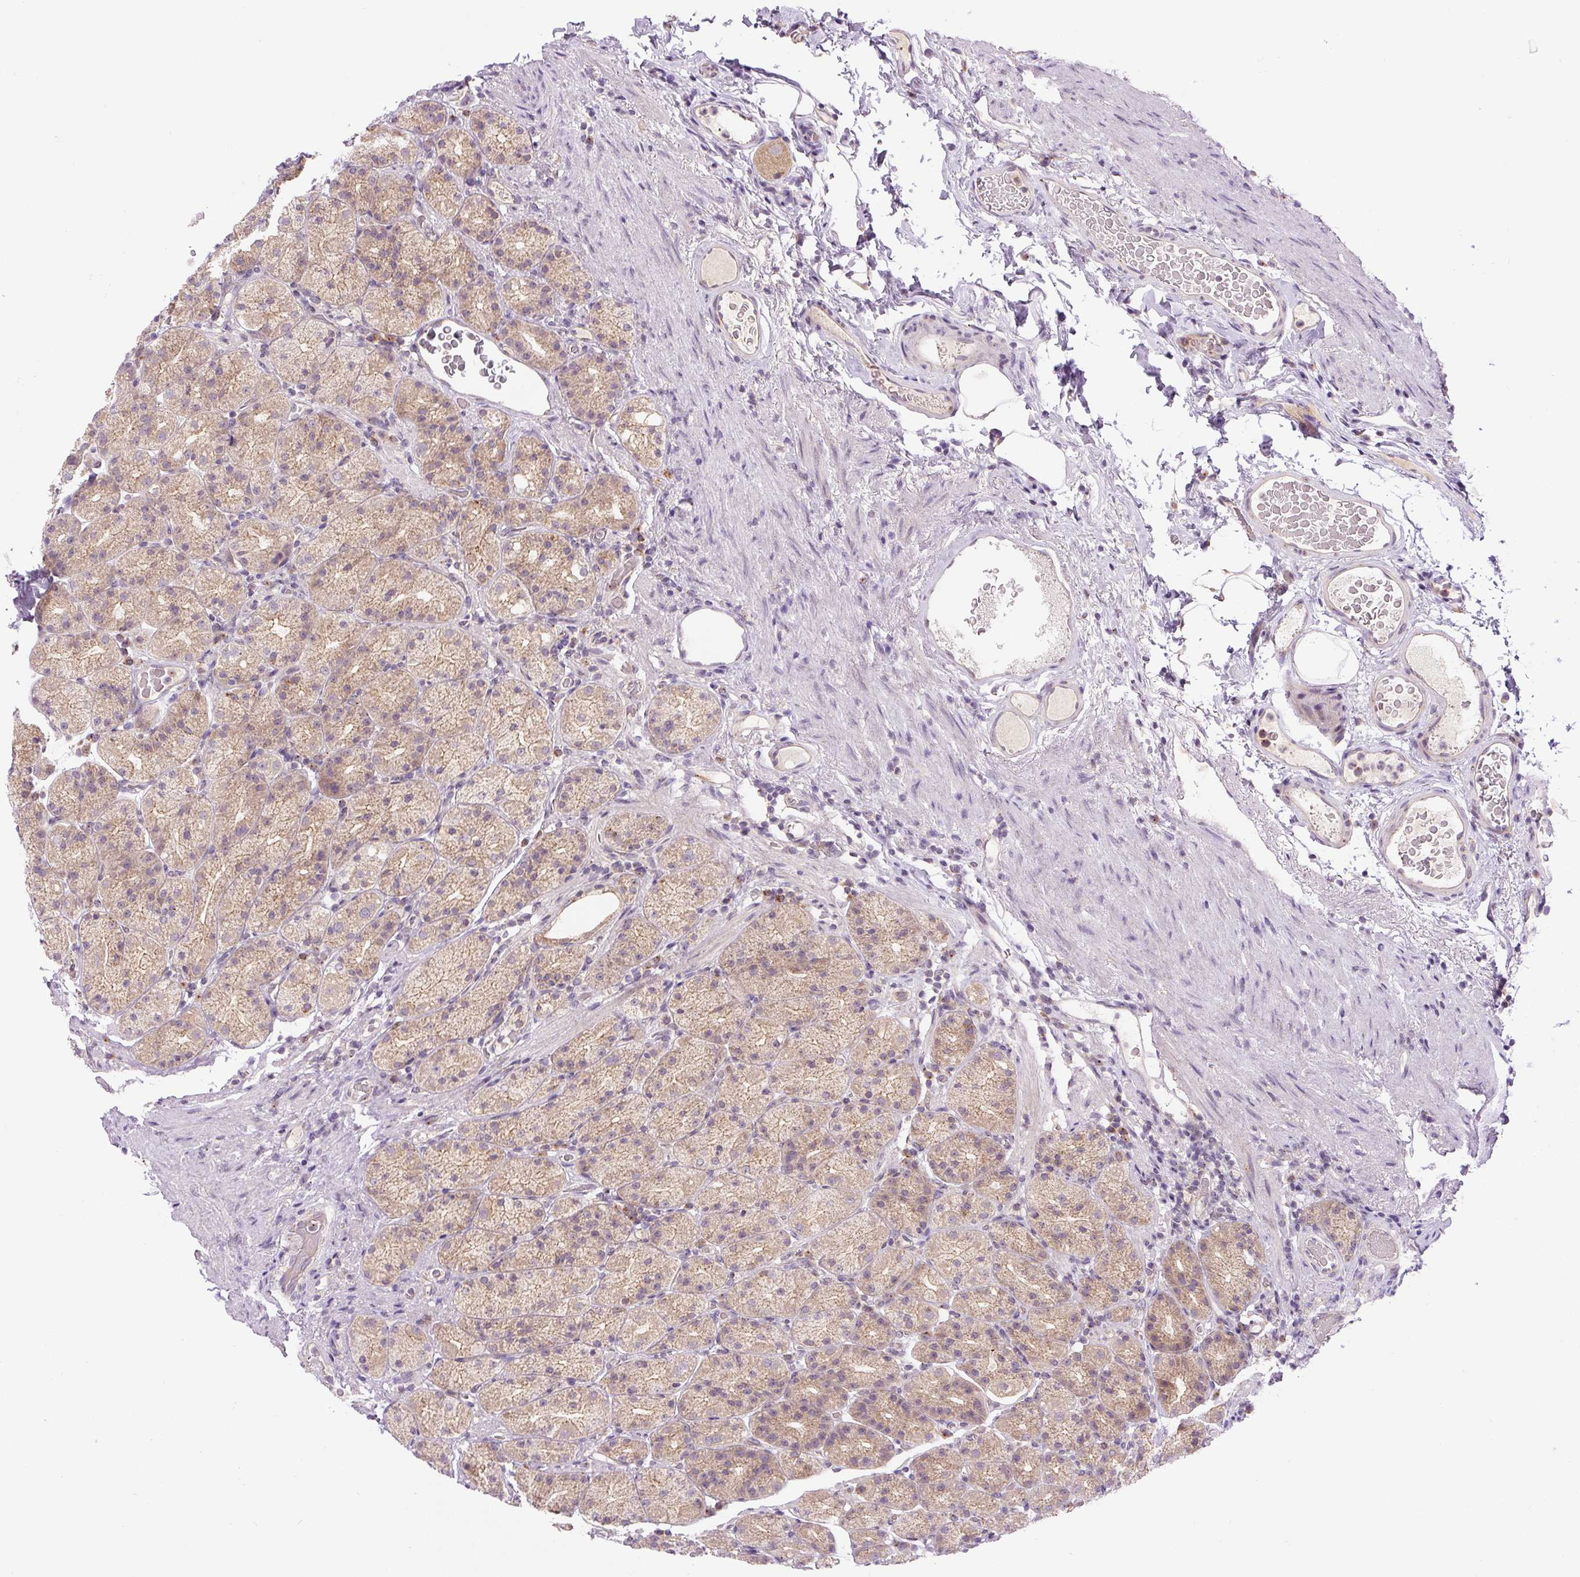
{"staining": {"intensity": "weak", "quantity": ">75%", "location": "cytoplasmic/membranous"}, "tissue": "stomach", "cell_type": "Glandular cells", "image_type": "normal", "snomed": [{"axis": "morphology", "description": "Normal tissue, NOS"}, {"axis": "topography", "description": "Stomach, upper"}, {"axis": "topography", "description": "Stomach"}], "caption": "Immunohistochemical staining of normal human stomach displays weak cytoplasmic/membranous protein staining in approximately >75% of glandular cells. The staining is performed using DAB brown chromogen to label protein expression. The nuclei are counter-stained blue using hematoxylin.", "gene": "PCM1", "patient": {"sex": "male", "age": 68}}